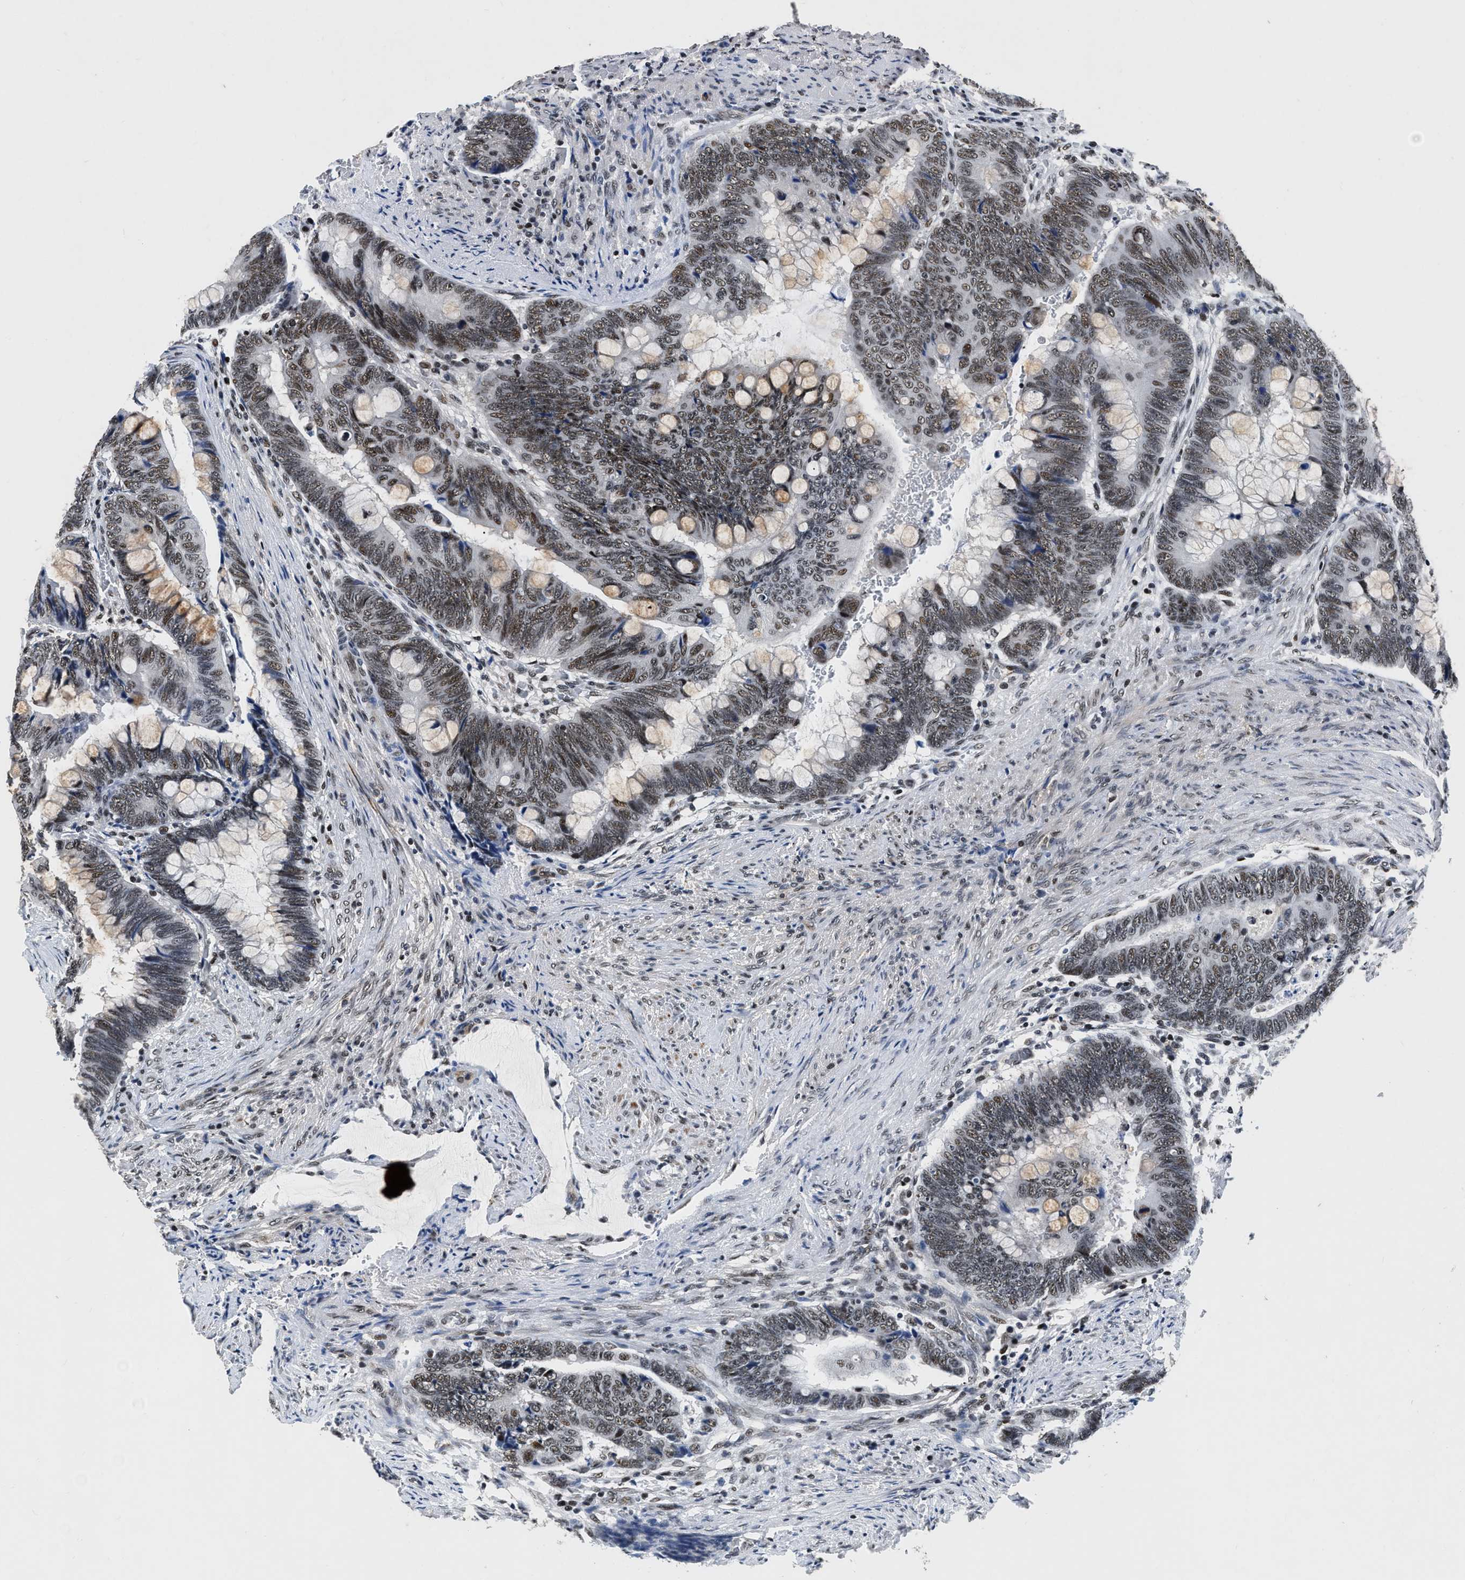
{"staining": {"intensity": "moderate", "quantity": ">75%", "location": "nuclear"}, "tissue": "colorectal cancer", "cell_type": "Tumor cells", "image_type": "cancer", "snomed": [{"axis": "morphology", "description": "Normal tissue, NOS"}, {"axis": "morphology", "description": "Adenocarcinoma, NOS"}, {"axis": "topography", "description": "Rectum"}, {"axis": "topography", "description": "Peripheral nerve tissue"}], "caption": "The image shows immunohistochemical staining of colorectal adenocarcinoma. There is moderate nuclear staining is appreciated in approximately >75% of tumor cells. The protein of interest is stained brown, and the nuclei are stained in blue (DAB IHC with brightfield microscopy, high magnification).", "gene": "CCNE1", "patient": {"sex": "male", "age": 92}}